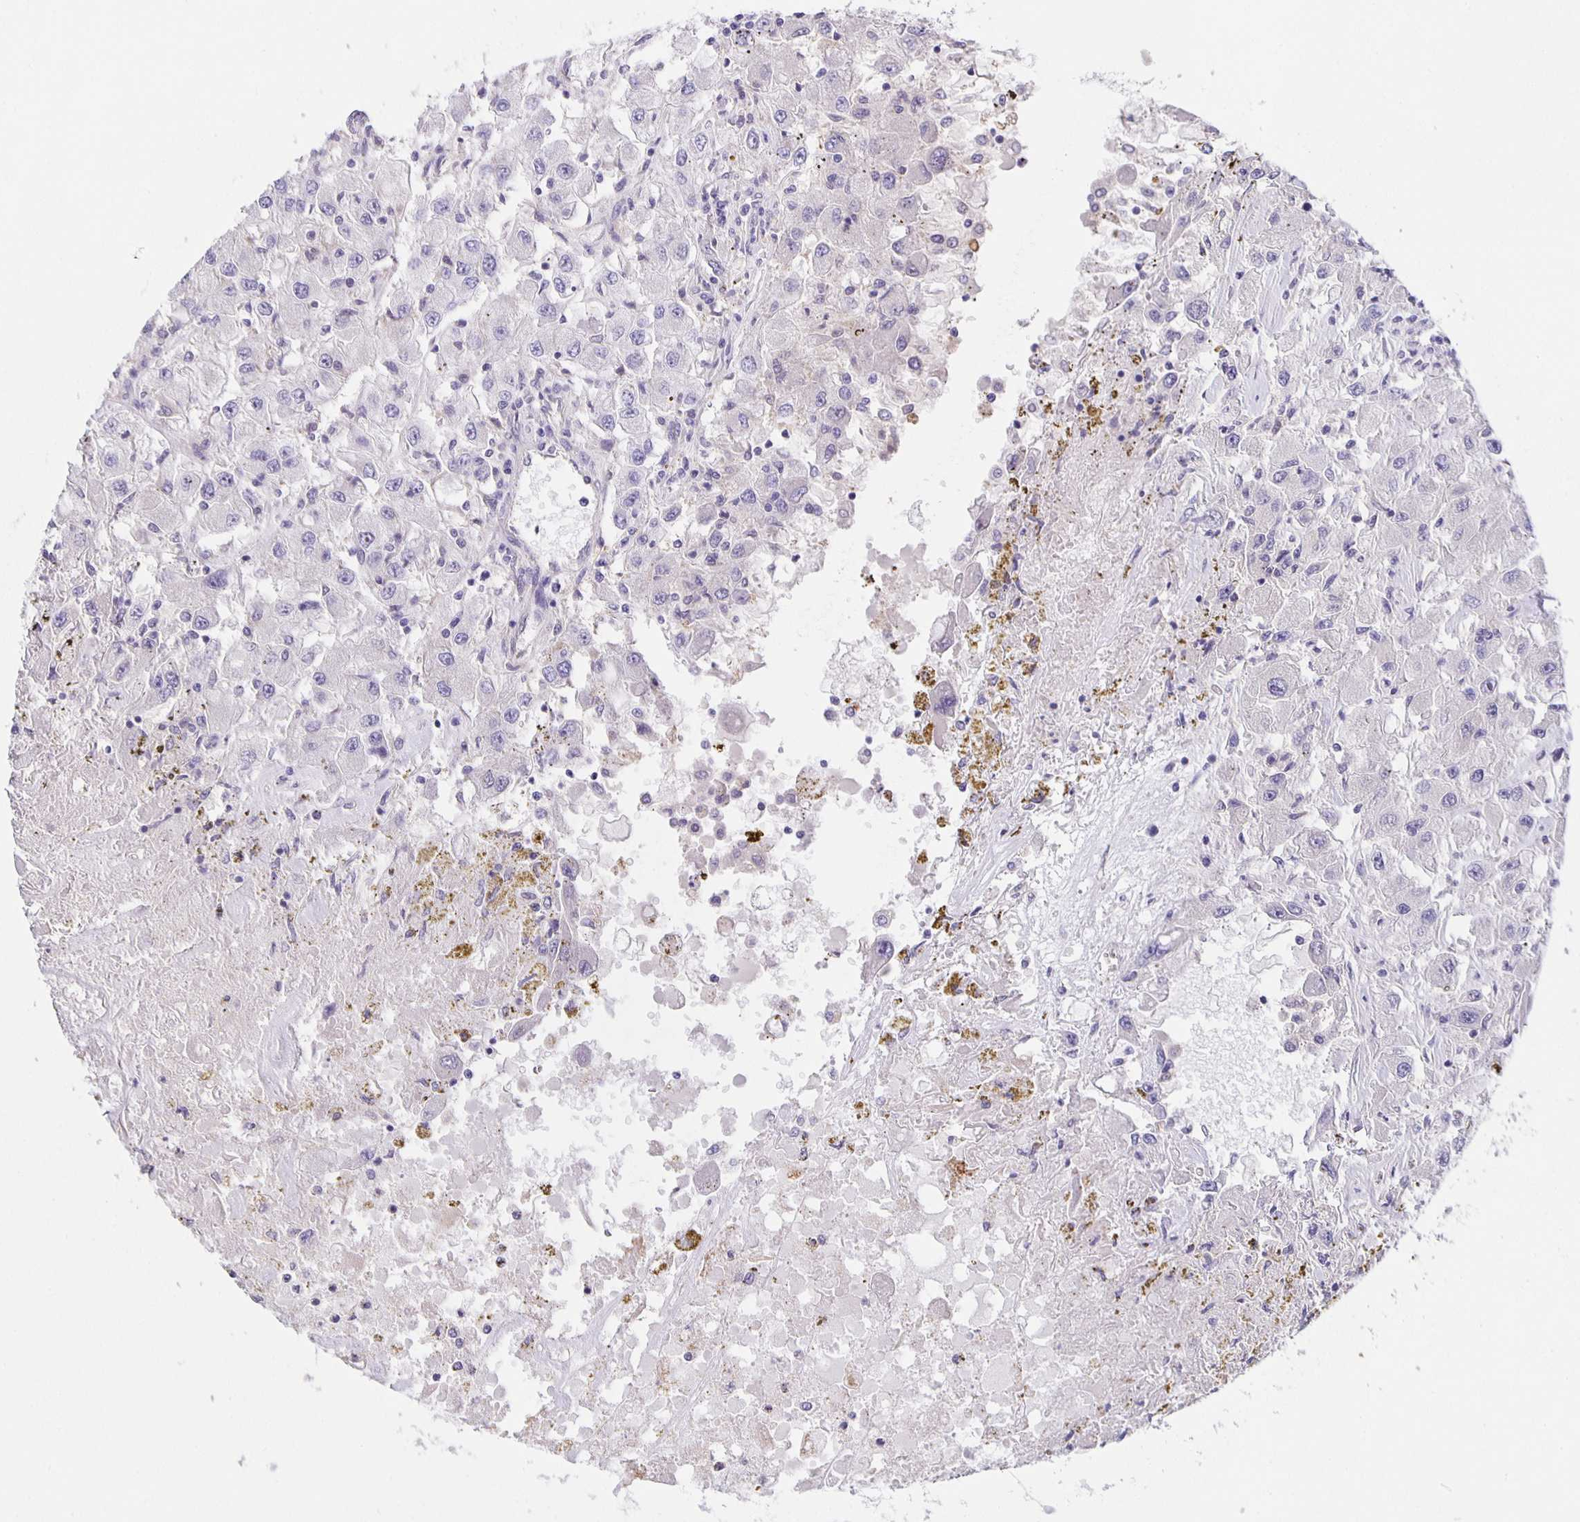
{"staining": {"intensity": "negative", "quantity": "none", "location": "none"}, "tissue": "renal cancer", "cell_type": "Tumor cells", "image_type": "cancer", "snomed": [{"axis": "morphology", "description": "Adenocarcinoma, NOS"}, {"axis": "topography", "description": "Kidney"}], "caption": "This photomicrograph is of renal adenocarcinoma stained with immunohistochemistry (IHC) to label a protein in brown with the nuclei are counter-stained blue. There is no staining in tumor cells. (DAB immunohistochemistry (IHC) with hematoxylin counter stain).", "gene": "JMJD4", "patient": {"sex": "female", "age": 67}}